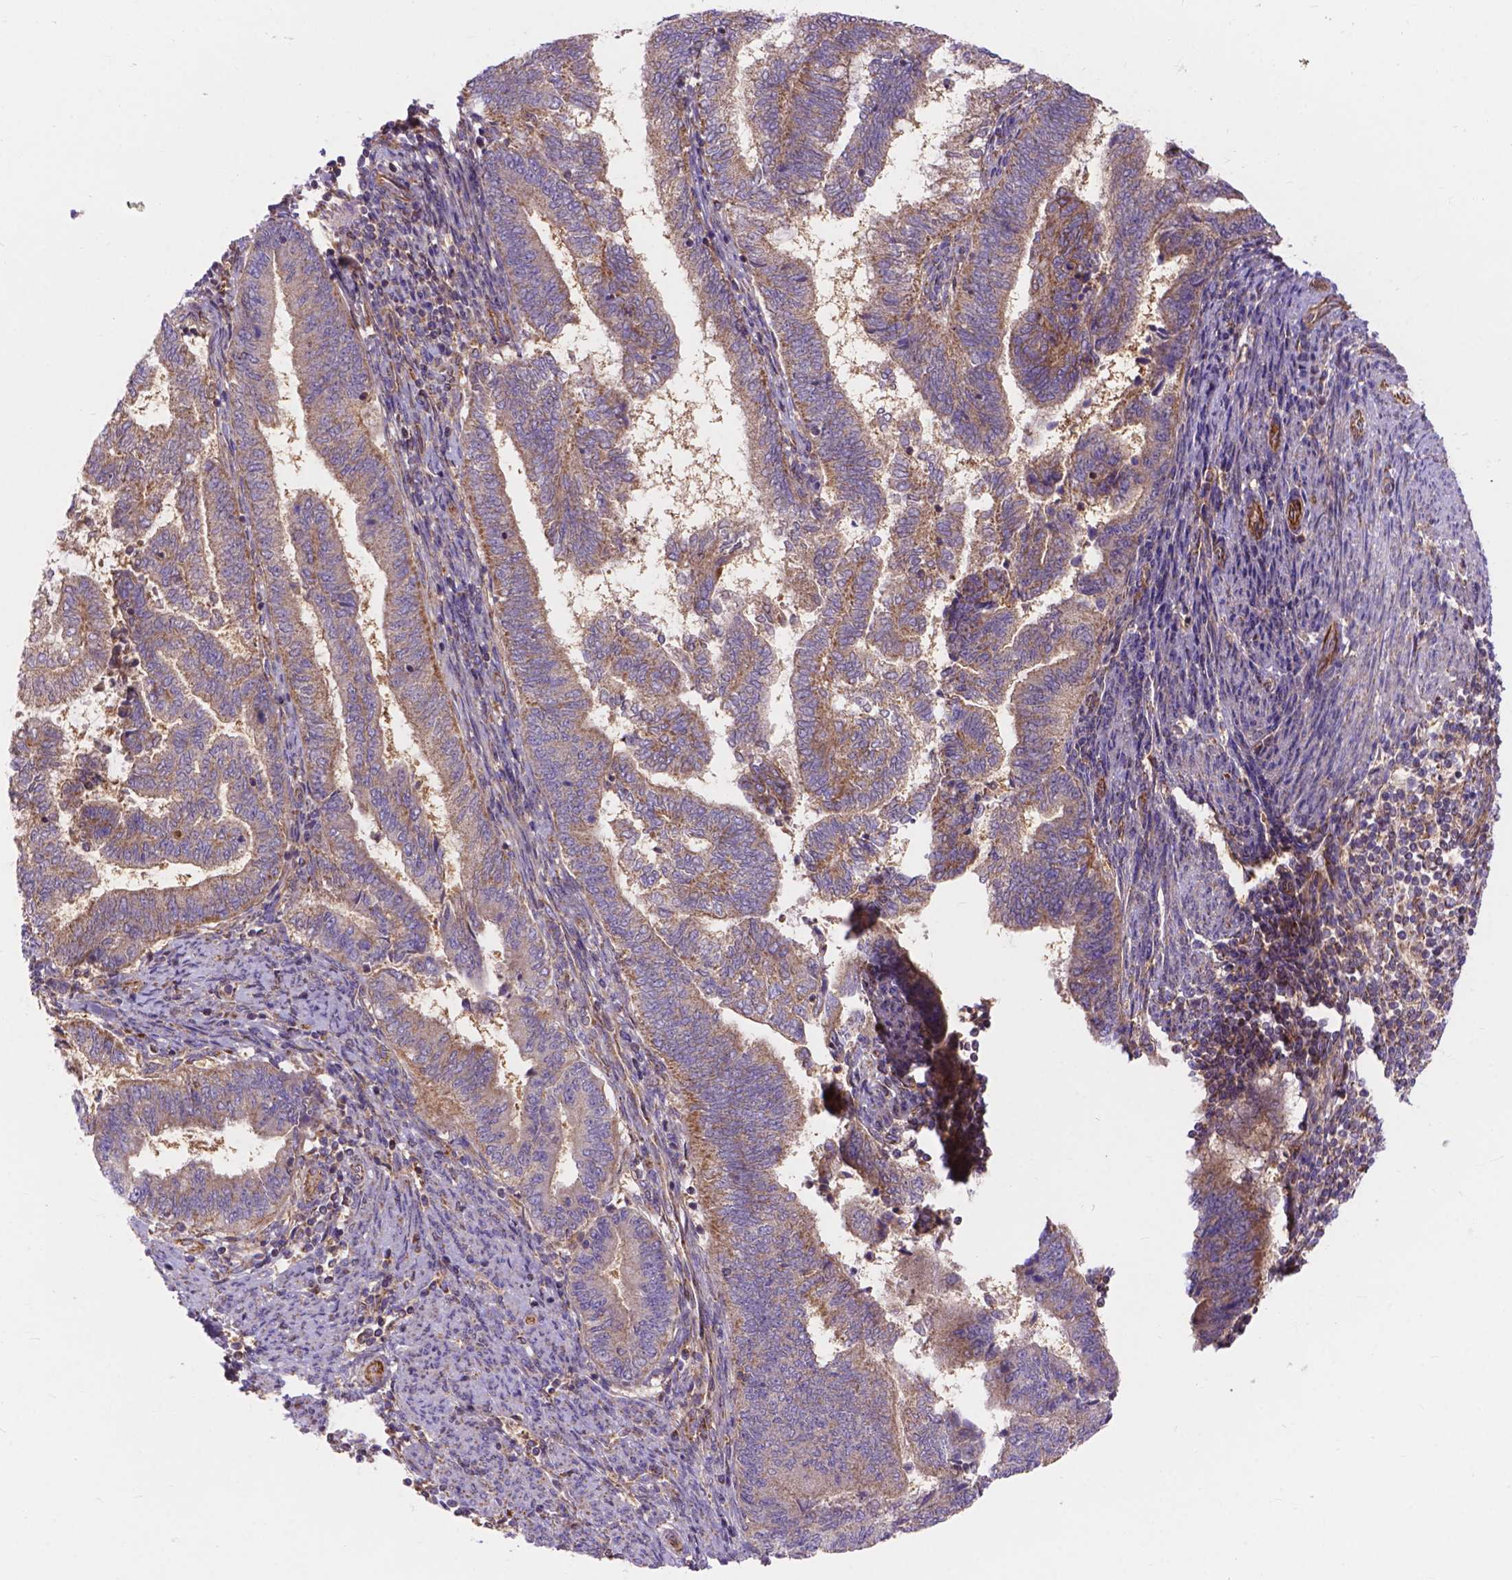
{"staining": {"intensity": "moderate", "quantity": "25%-75%", "location": "cytoplasmic/membranous"}, "tissue": "endometrial cancer", "cell_type": "Tumor cells", "image_type": "cancer", "snomed": [{"axis": "morphology", "description": "Adenocarcinoma, NOS"}, {"axis": "topography", "description": "Endometrium"}], "caption": "Immunohistochemical staining of endometrial cancer demonstrates medium levels of moderate cytoplasmic/membranous expression in about 25%-75% of tumor cells.", "gene": "AK3", "patient": {"sex": "female", "age": 65}}